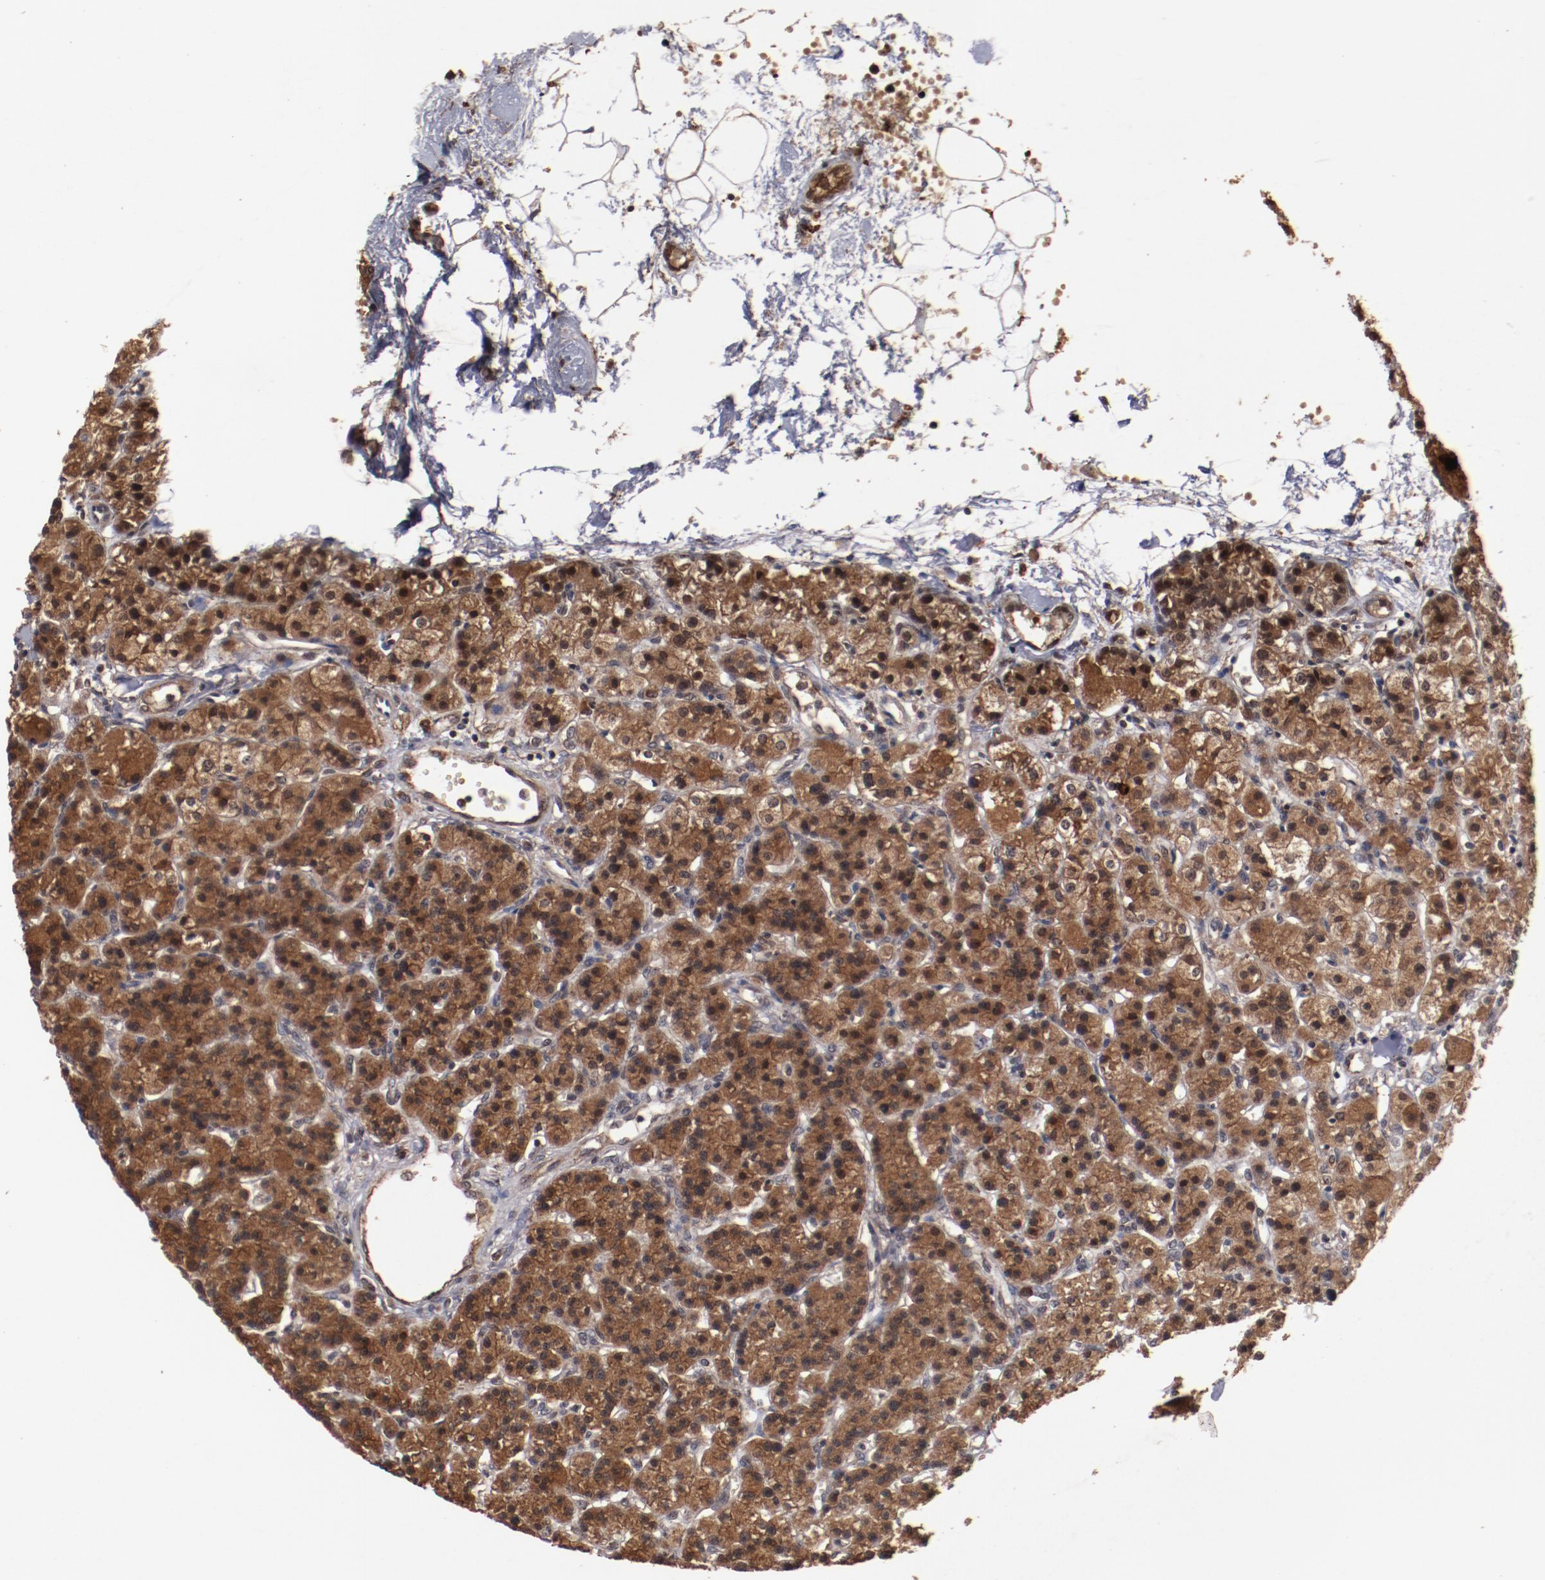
{"staining": {"intensity": "strong", "quantity": ">75%", "location": "cytoplasmic/membranous,nuclear"}, "tissue": "parathyroid gland", "cell_type": "Glandular cells", "image_type": "normal", "snomed": [{"axis": "morphology", "description": "Normal tissue, NOS"}, {"axis": "topography", "description": "Parathyroid gland"}], "caption": "Immunohistochemical staining of benign human parathyroid gland displays high levels of strong cytoplasmic/membranous,nuclear expression in approximately >75% of glandular cells.", "gene": "TENM1", "patient": {"sex": "female", "age": 58}}